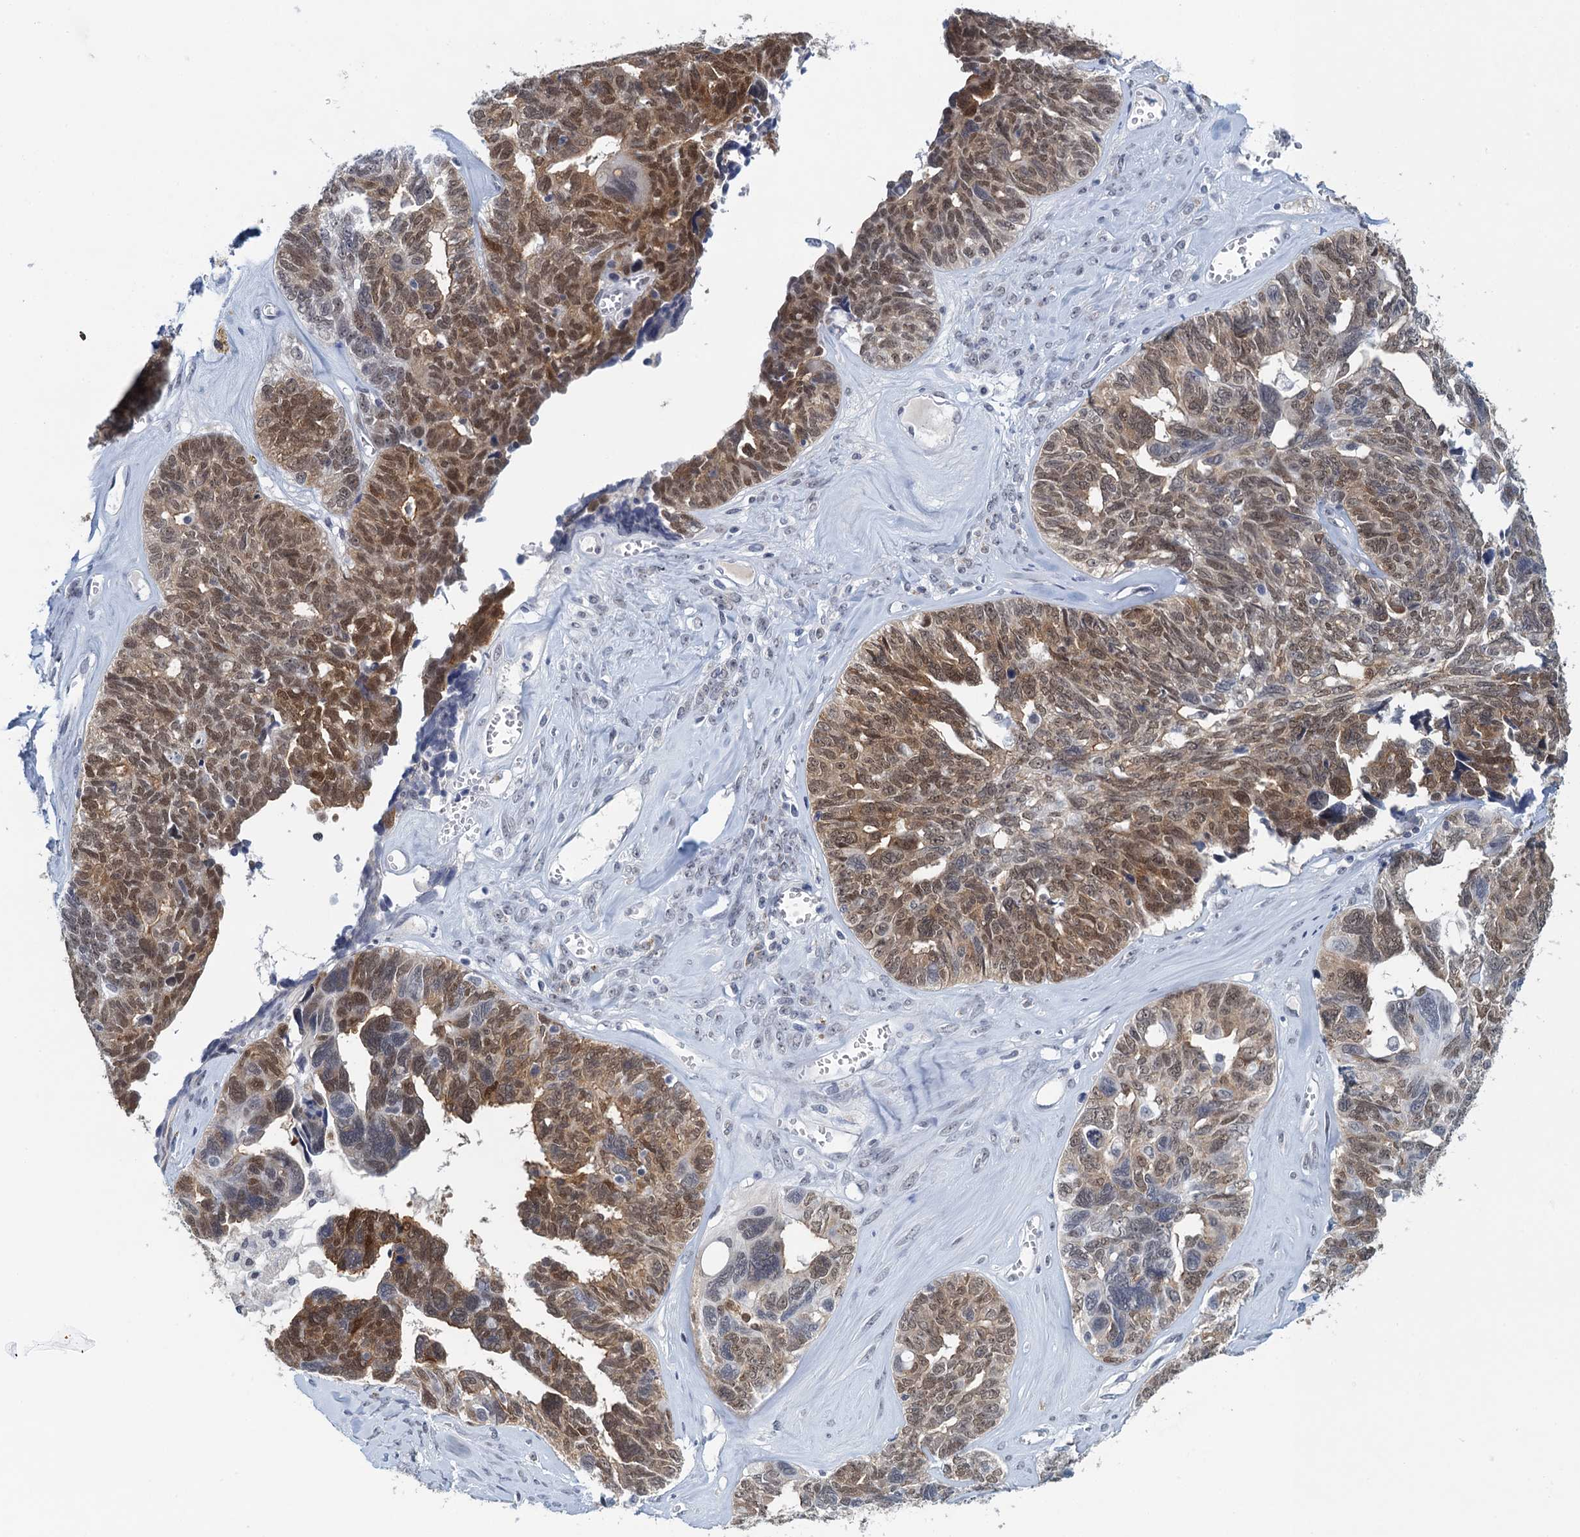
{"staining": {"intensity": "moderate", "quantity": ">75%", "location": "cytoplasmic/membranous,nuclear"}, "tissue": "ovarian cancer", "cell_type": "Tumor cells", "image_type": "cancer", "snomed": [{"axis": "morphology", "description": "Cystadenocarcinoma, serous, NOS"}, {"axis": "topography", "description": "Ovary"}], "caption": "Serous cystadenocarcinoma (ovarian) stained with a protein marker shows moderate staining in tumor cells.", "gene": "EPS8L1", "patient": {"sex": "female", "age": 79}}